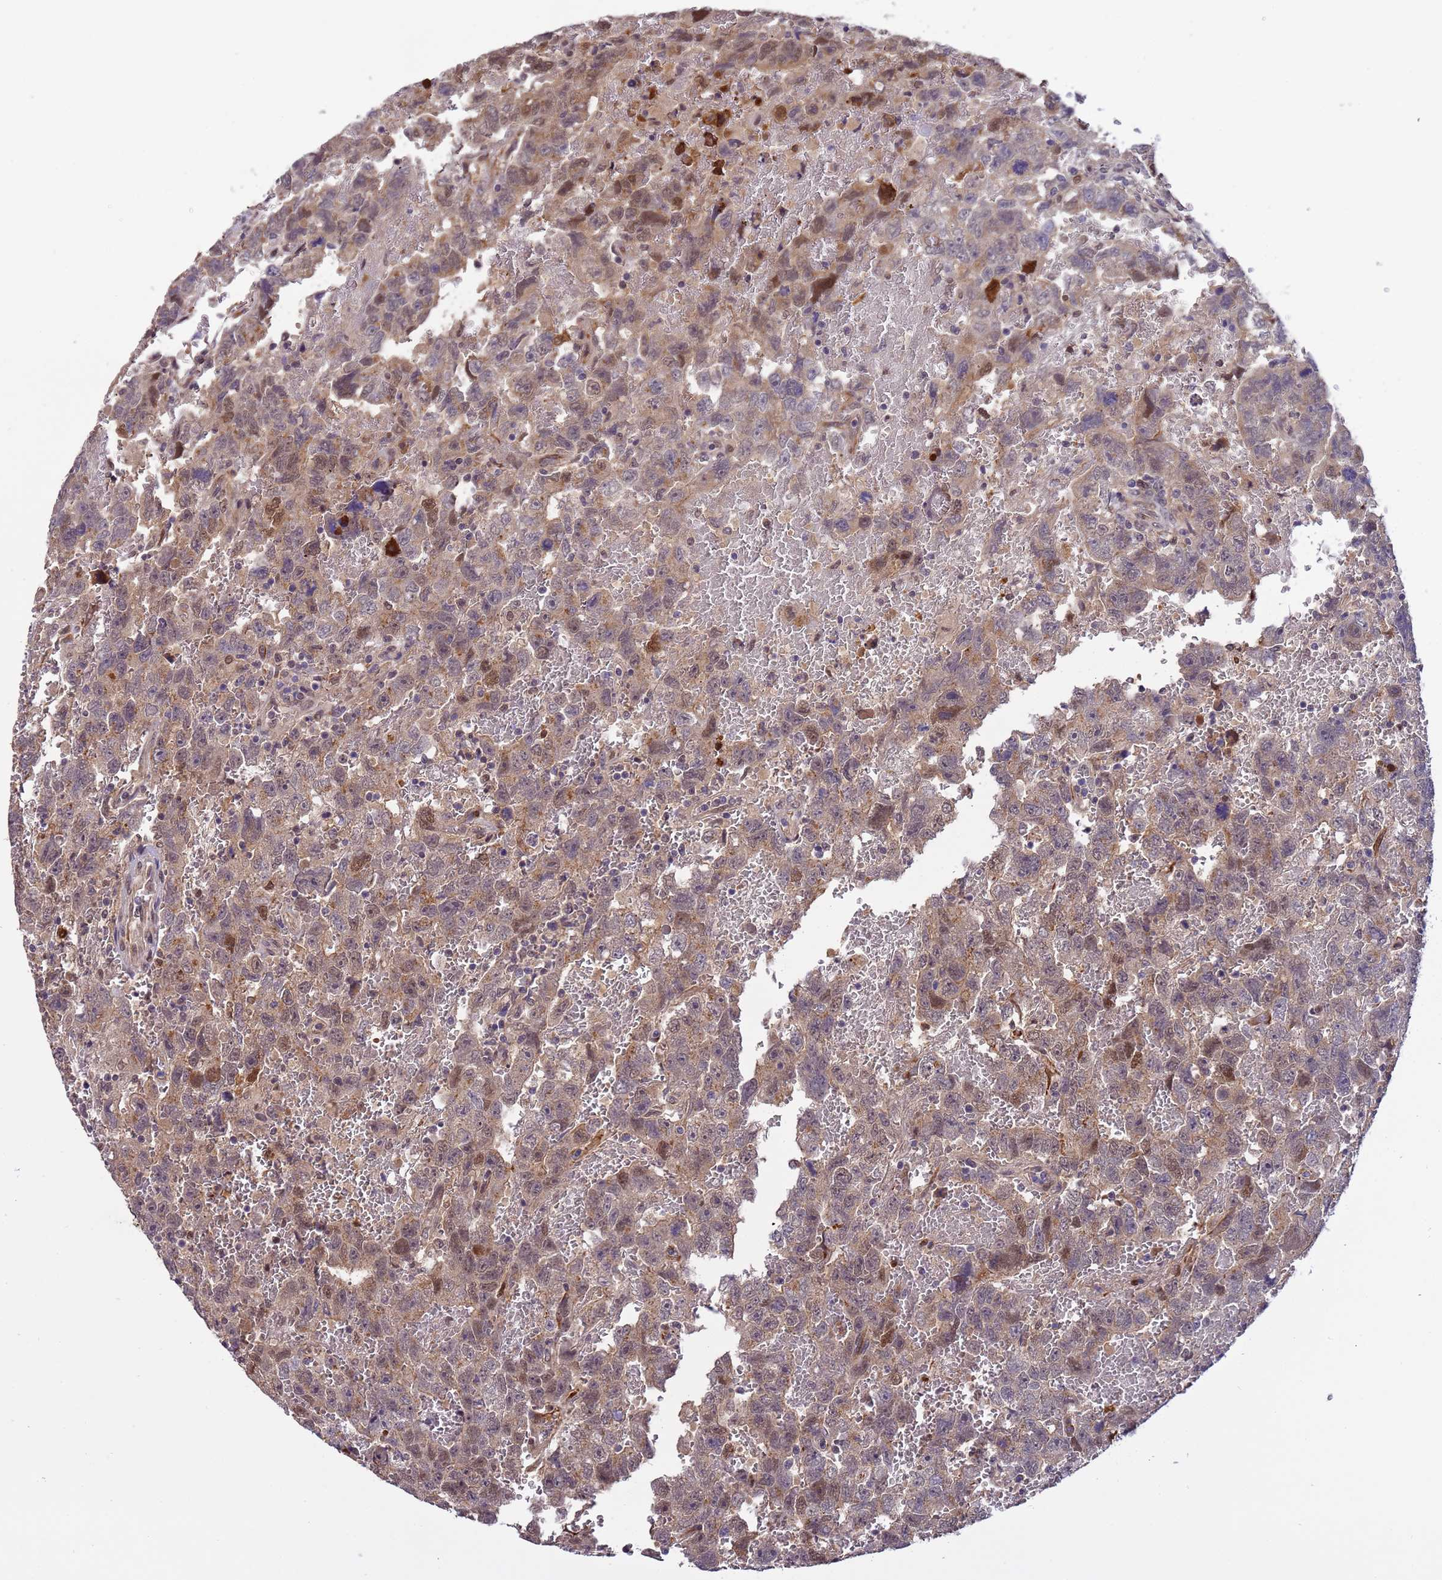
{"staining": {"intensity": "moderate", "quantity": "25%-75%", "location": "nuclear"}, "tissue": "testis cancer", "cell_type": "Tumor cells", "image_type": "cancer", "snomed": [{"axis": "morphology", "description": "Carcinoma, Embryonal, NOS"}, {"axis": "topography", "description": "Testis"}], "caption": "Protein staining of testis embryonal carcinoma tissue displays moderate nuclear staining in approximately 25%-75% of tumor cells.", "gene": "ZBTB5", "patient": {"sex": "male", "age": 45}}